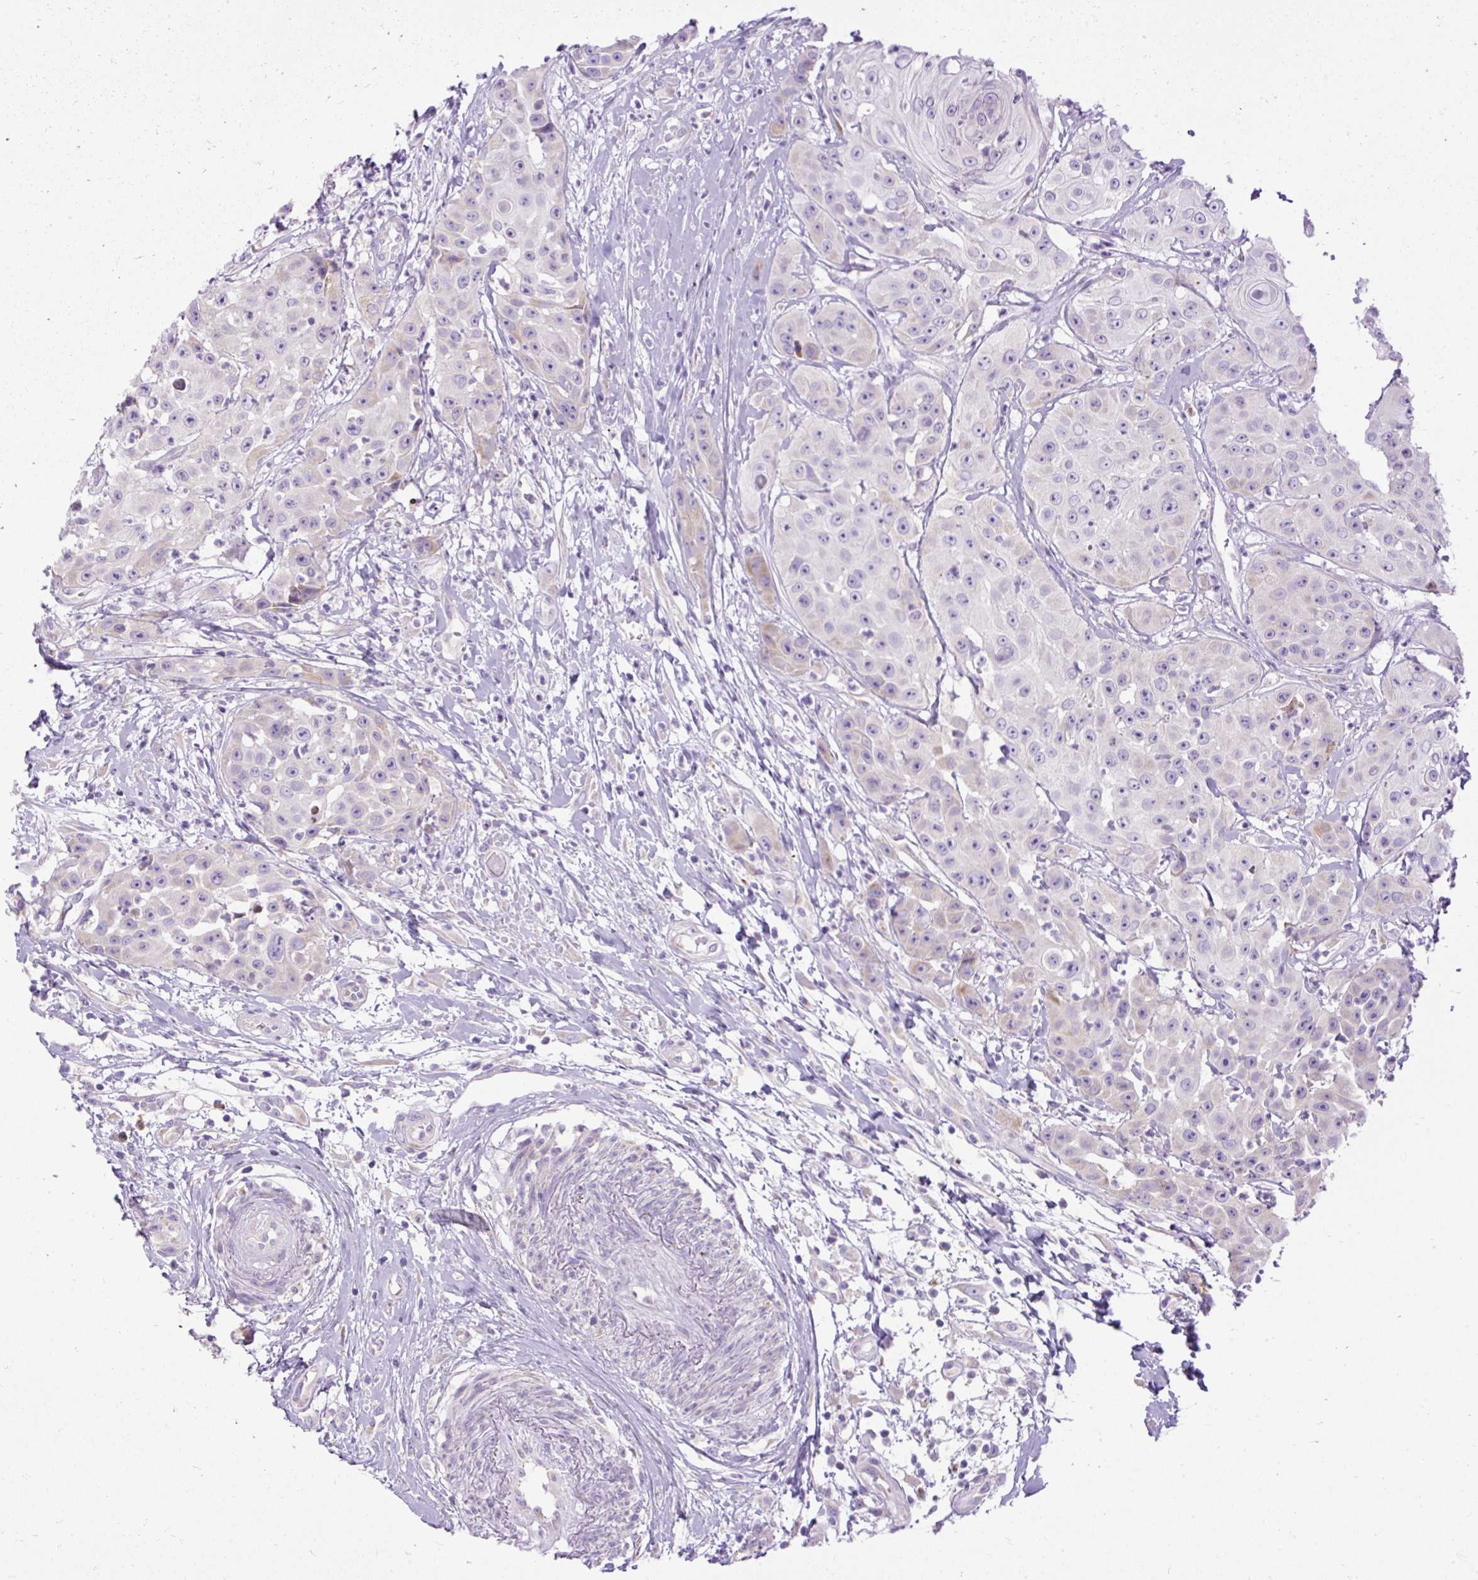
{"staining": {"intensity": "weak", "quantity": "<25%", "location": "cytoplasmic/membranous"}, "tissue": "head and neck cancer", "cell_type": "Tumor cells", "image_type": "cancer", "snomed": [{"axis": "morphology", "description": "Squamous cell carcinoma, NOS"}, {"axis": "topography", "description": "Head-Neck"}], "caption": "The micrograph displays no significant staining in tumor cells of head and neck squamous cell carcinoma.", "gene": "SYBU", "patient": {"sex": "male", "age": 83}}